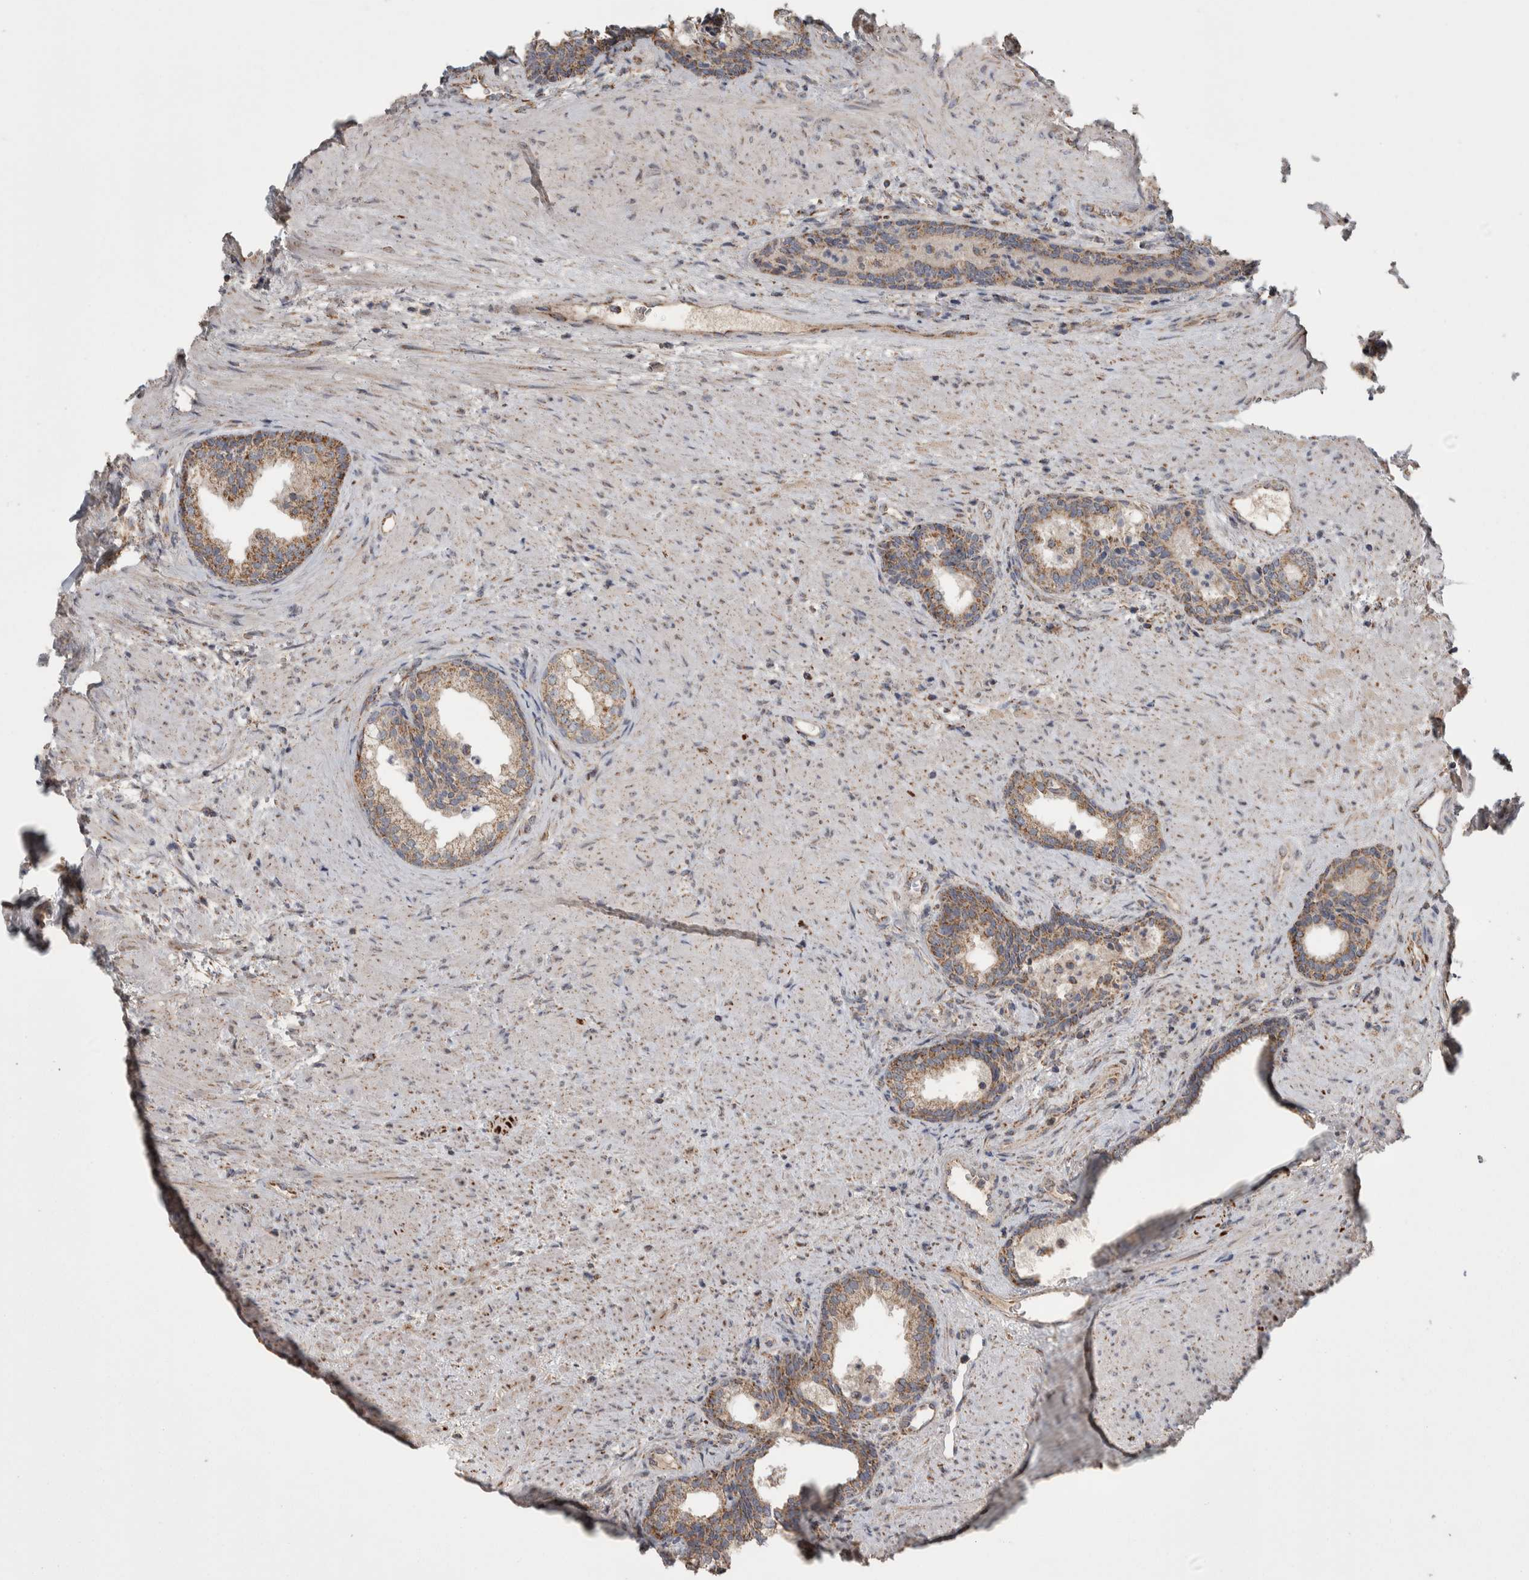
{"staining": {"intensity": "moderate", "quantity": ">75%", "location": "cytoplasmic/membranous"}, "tissue": "prostate", "cell_type": "Glandular cells", "image_type": "normal", "snomed": [{"axis": "morphology", "description": "Normal tissue, NOS"}, {"axis": "topography", "description": "Prostate"}], "caption": "Benign prostate displays moderate cytoplasmic/membranous expression in approximately >75% of glandular cells (DAB (3,3'-diaminobenzidine) IHC, brown staining for protein, blue staining for nuclei)..", "gene": "SCO1", "patient": {"sex": "male", "age": 76}}